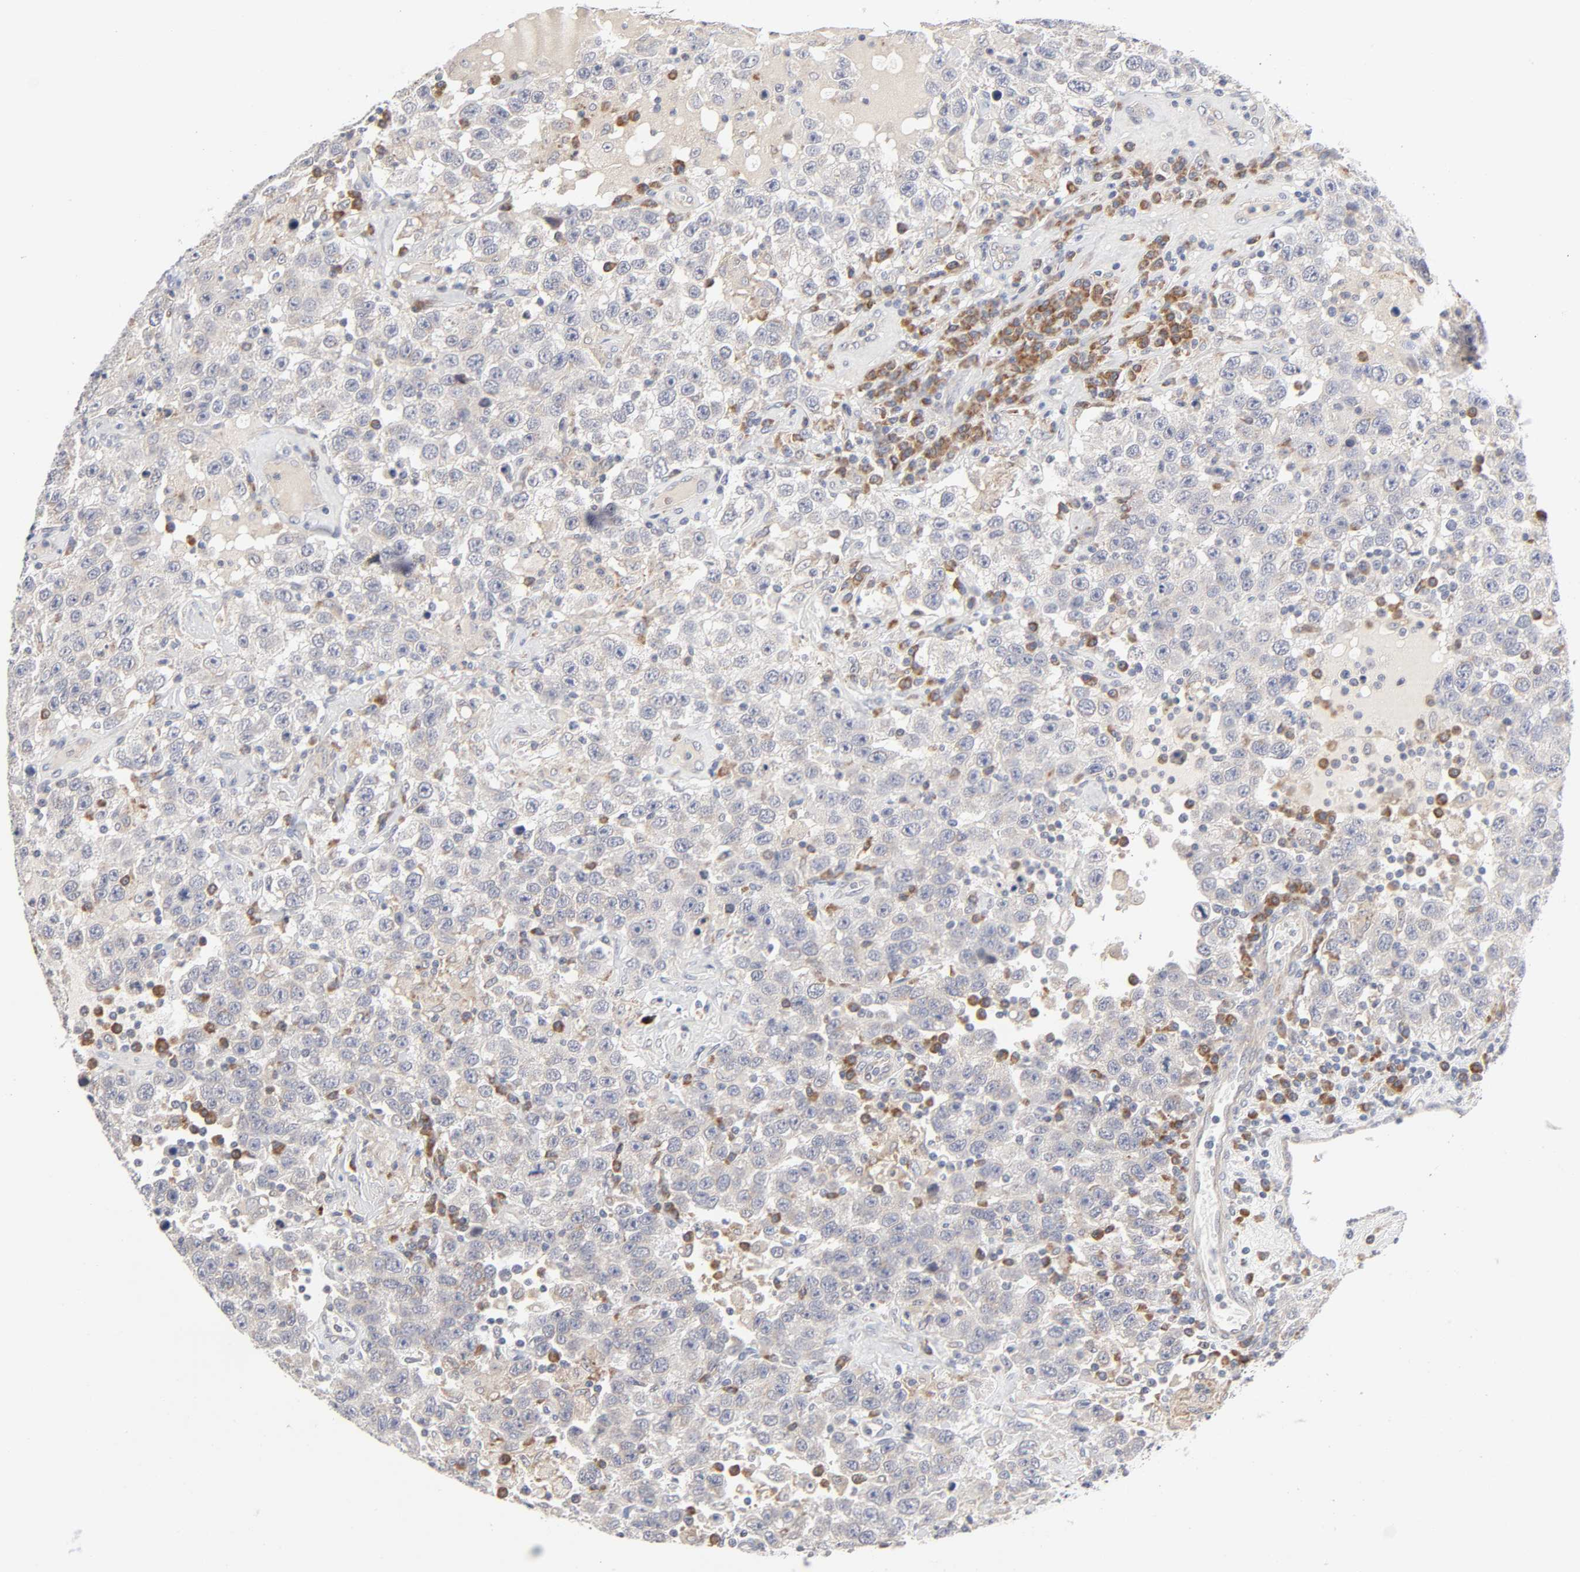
{"staining": {"intensity": "negative", "quantity": "none", "location": "none"}, "tissue": "testis cancer", "cell_type": "Tumor cells", "image_type": "cancer", "snomed": [{"axis": "morphology", "description": "Seminoma, NOS"}, {"axis": "topography", "description": "Testis"}], "caption": "Immunohistochemical staining of human testis cancer (seminoma) reveals no significant staining in tumor cells.", "gene": "IL4R", "patient": {"sex": "male", "age": 41}}